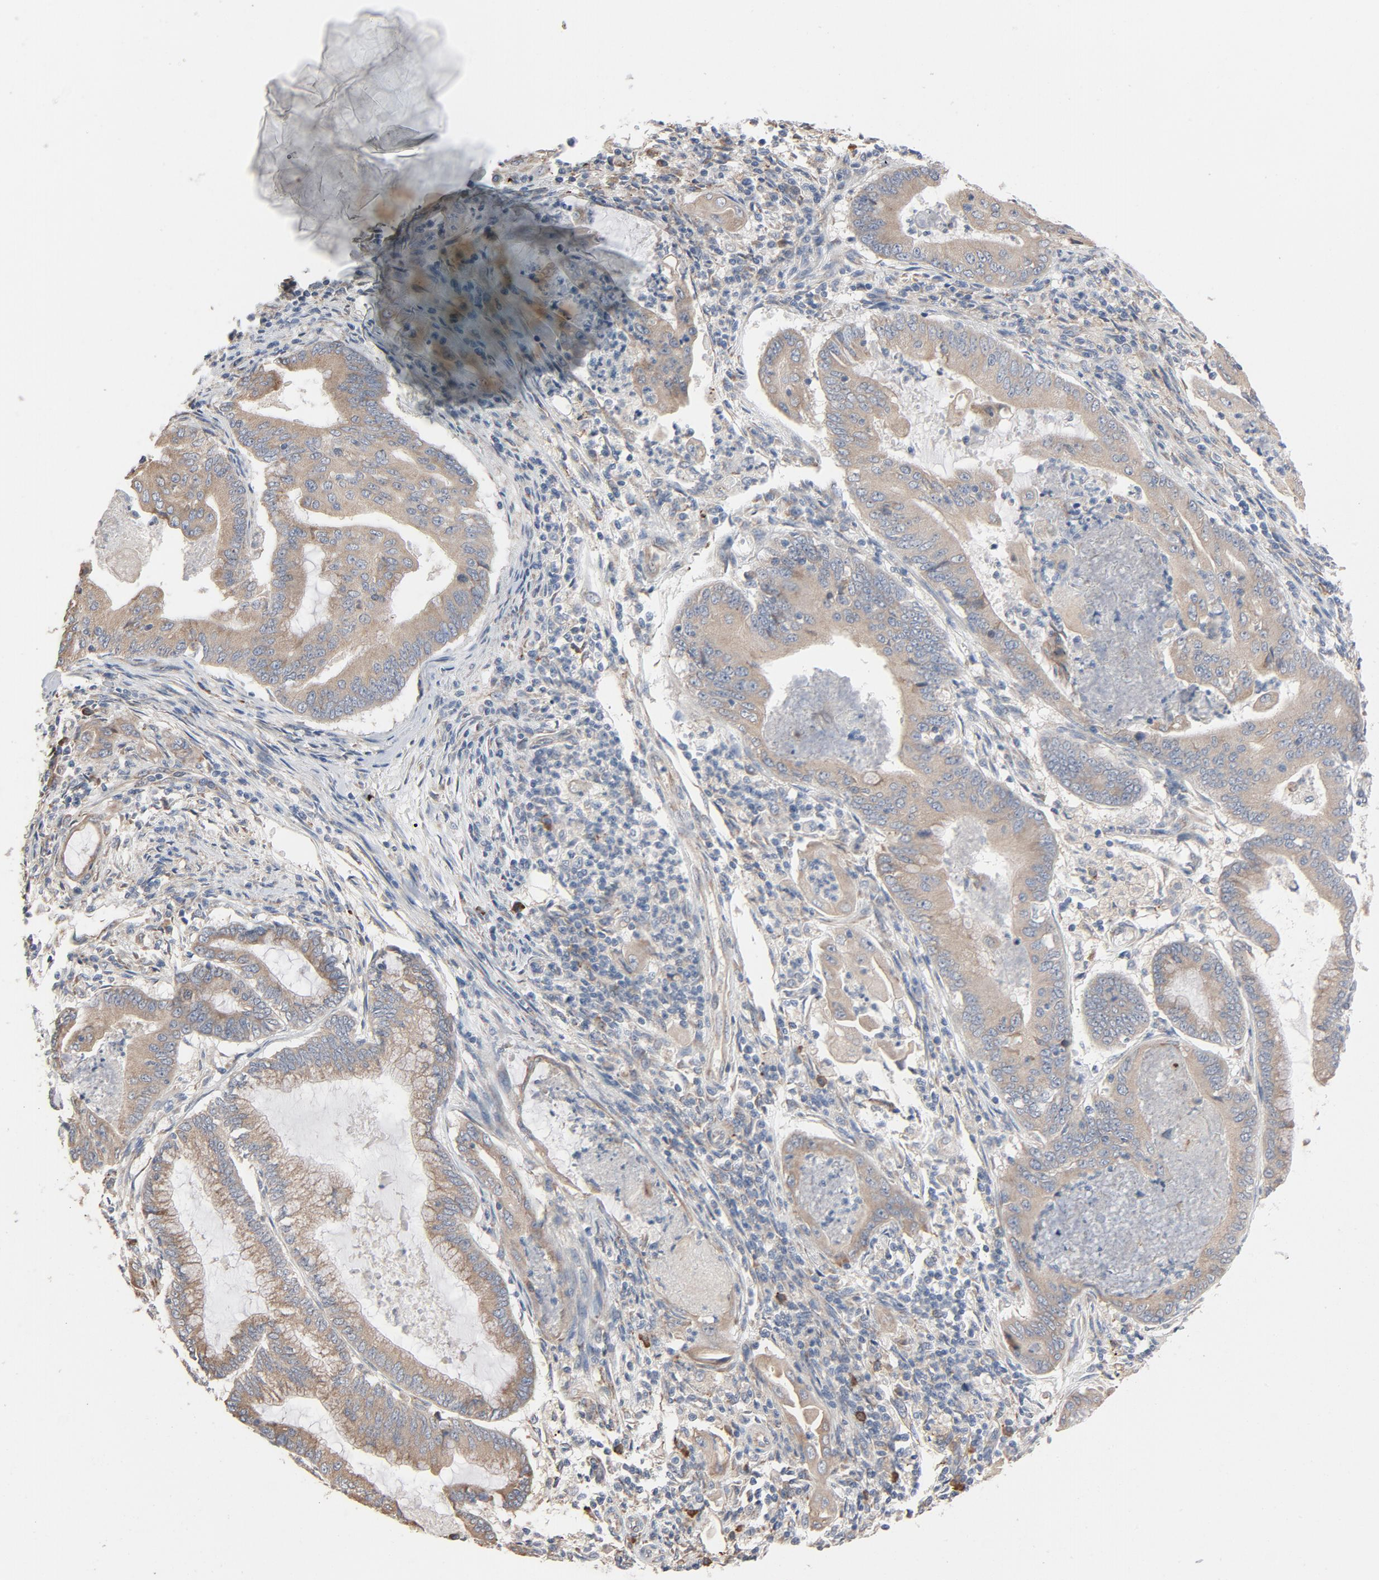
{"staining": {"intensity": "weak", "quantity": ">75%", "location": "cytoplasmic/membranous"}, "tissue": "endometrial cancer", "cell_type": "Tumor cells", "image_type": "cancer", "snomed": [{"axis": "morphology", "description": "Adenocarcinoma, NOS"}, {"axis": "topography", "description": "Endometrium"}], "caption": "Weak cytoplasmic/membranous positivity for a protein is identified in approximately >75% of tumor cells of endometrial adenocarcinoma using immunohistochemistry.", "gene": "TLR4", "patient": {"sex": "female", "age": 63}}